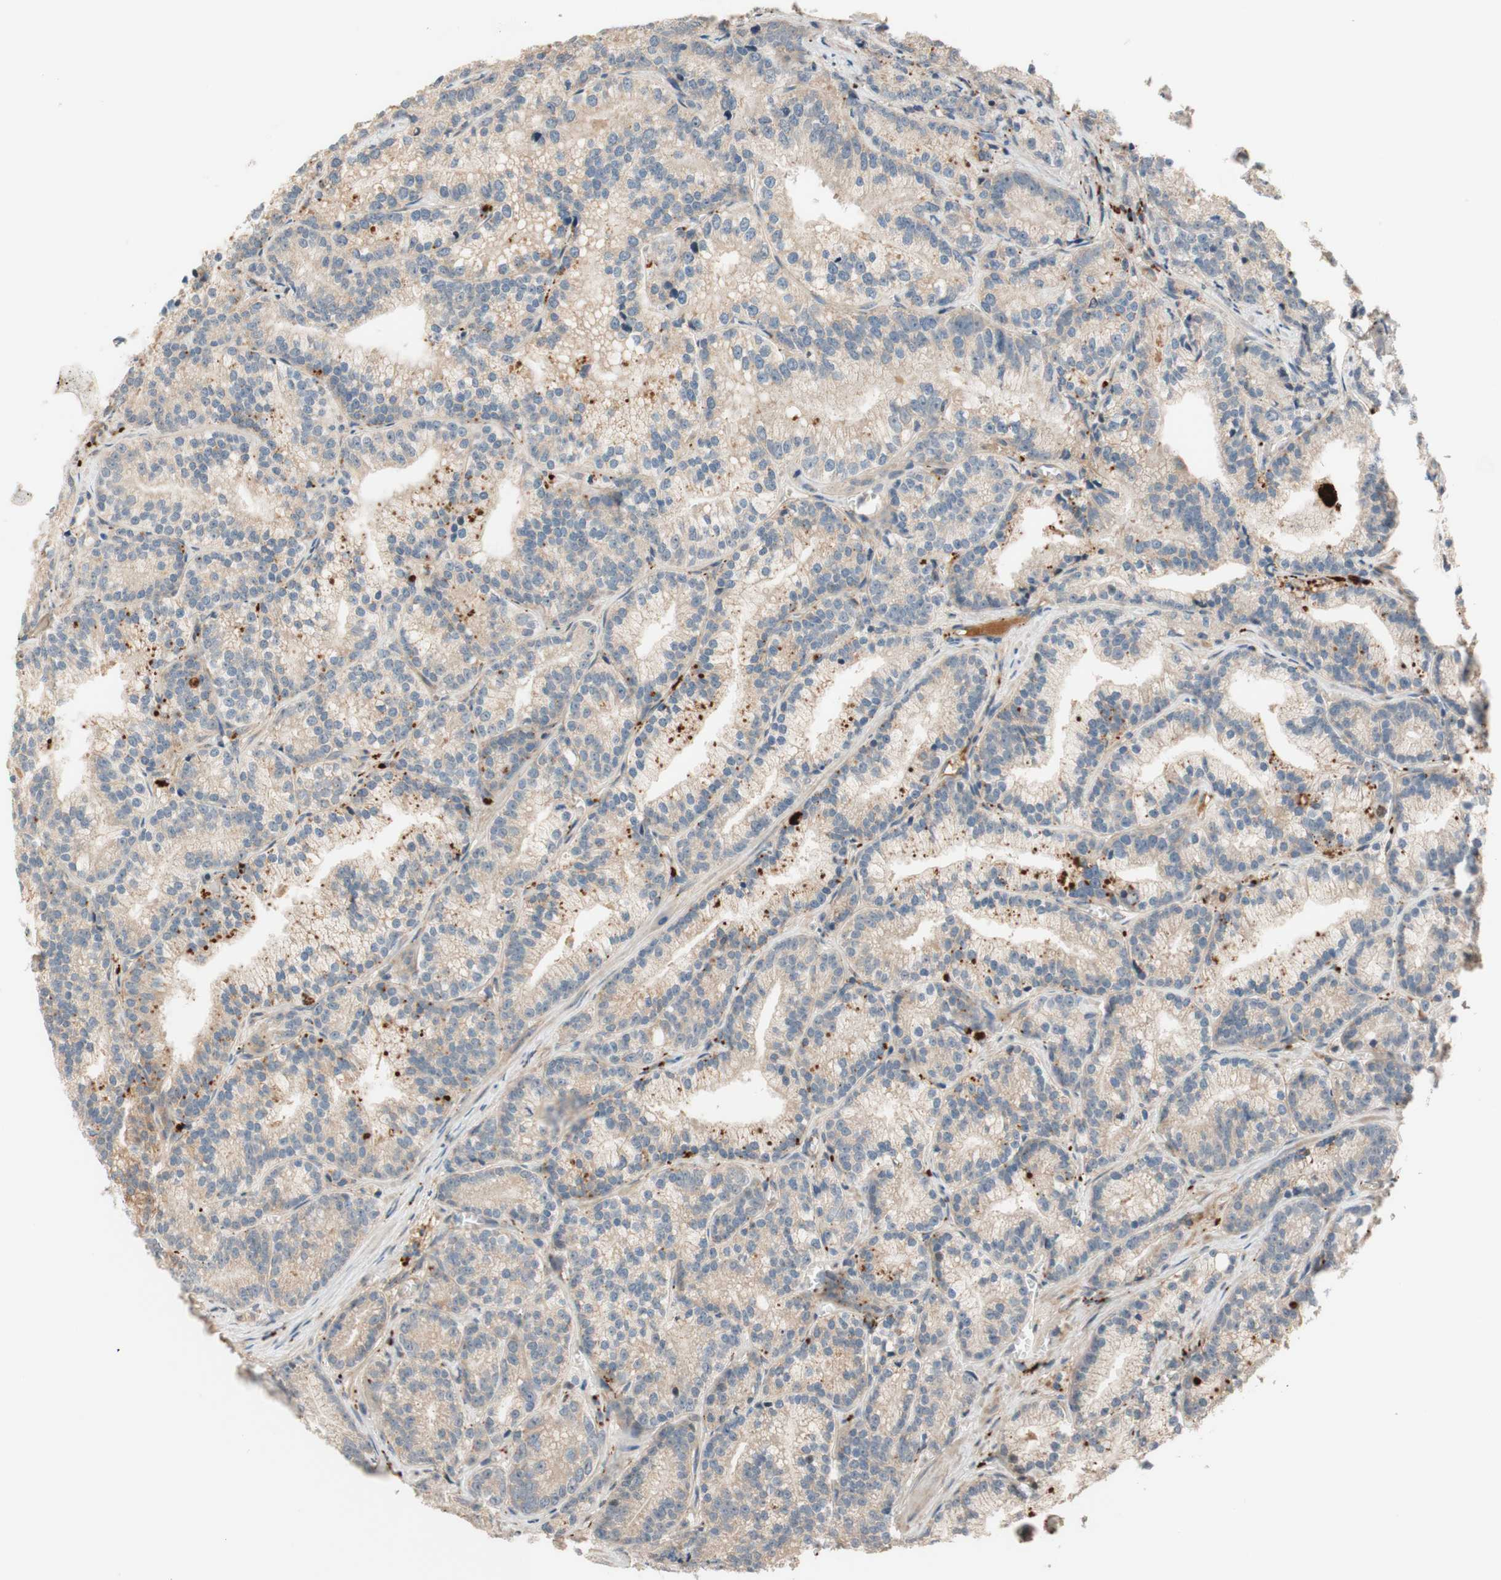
{"staining": {"intensity": "weak", "quantity": "25%-75%", "location": "cytoplasmic/membranous"}, "tissue": "prostate cancer", "cell_type": "Tumor cells", "image_type": "cancer", "snomed": [{"axis": "morphology", "description": "Adenocarcinoma, Low grade"}, {"axis": "topography", "description": "Prostate"}], "caption": "A low amount of weak cytoplasmic/membranous positivity is identified in approximately 25%-75% of tumor cells in prostate low-grade adenocarcinoma tissue.", "gene": "PTPN21", "patient": {"sex": "male", "age": 89}}